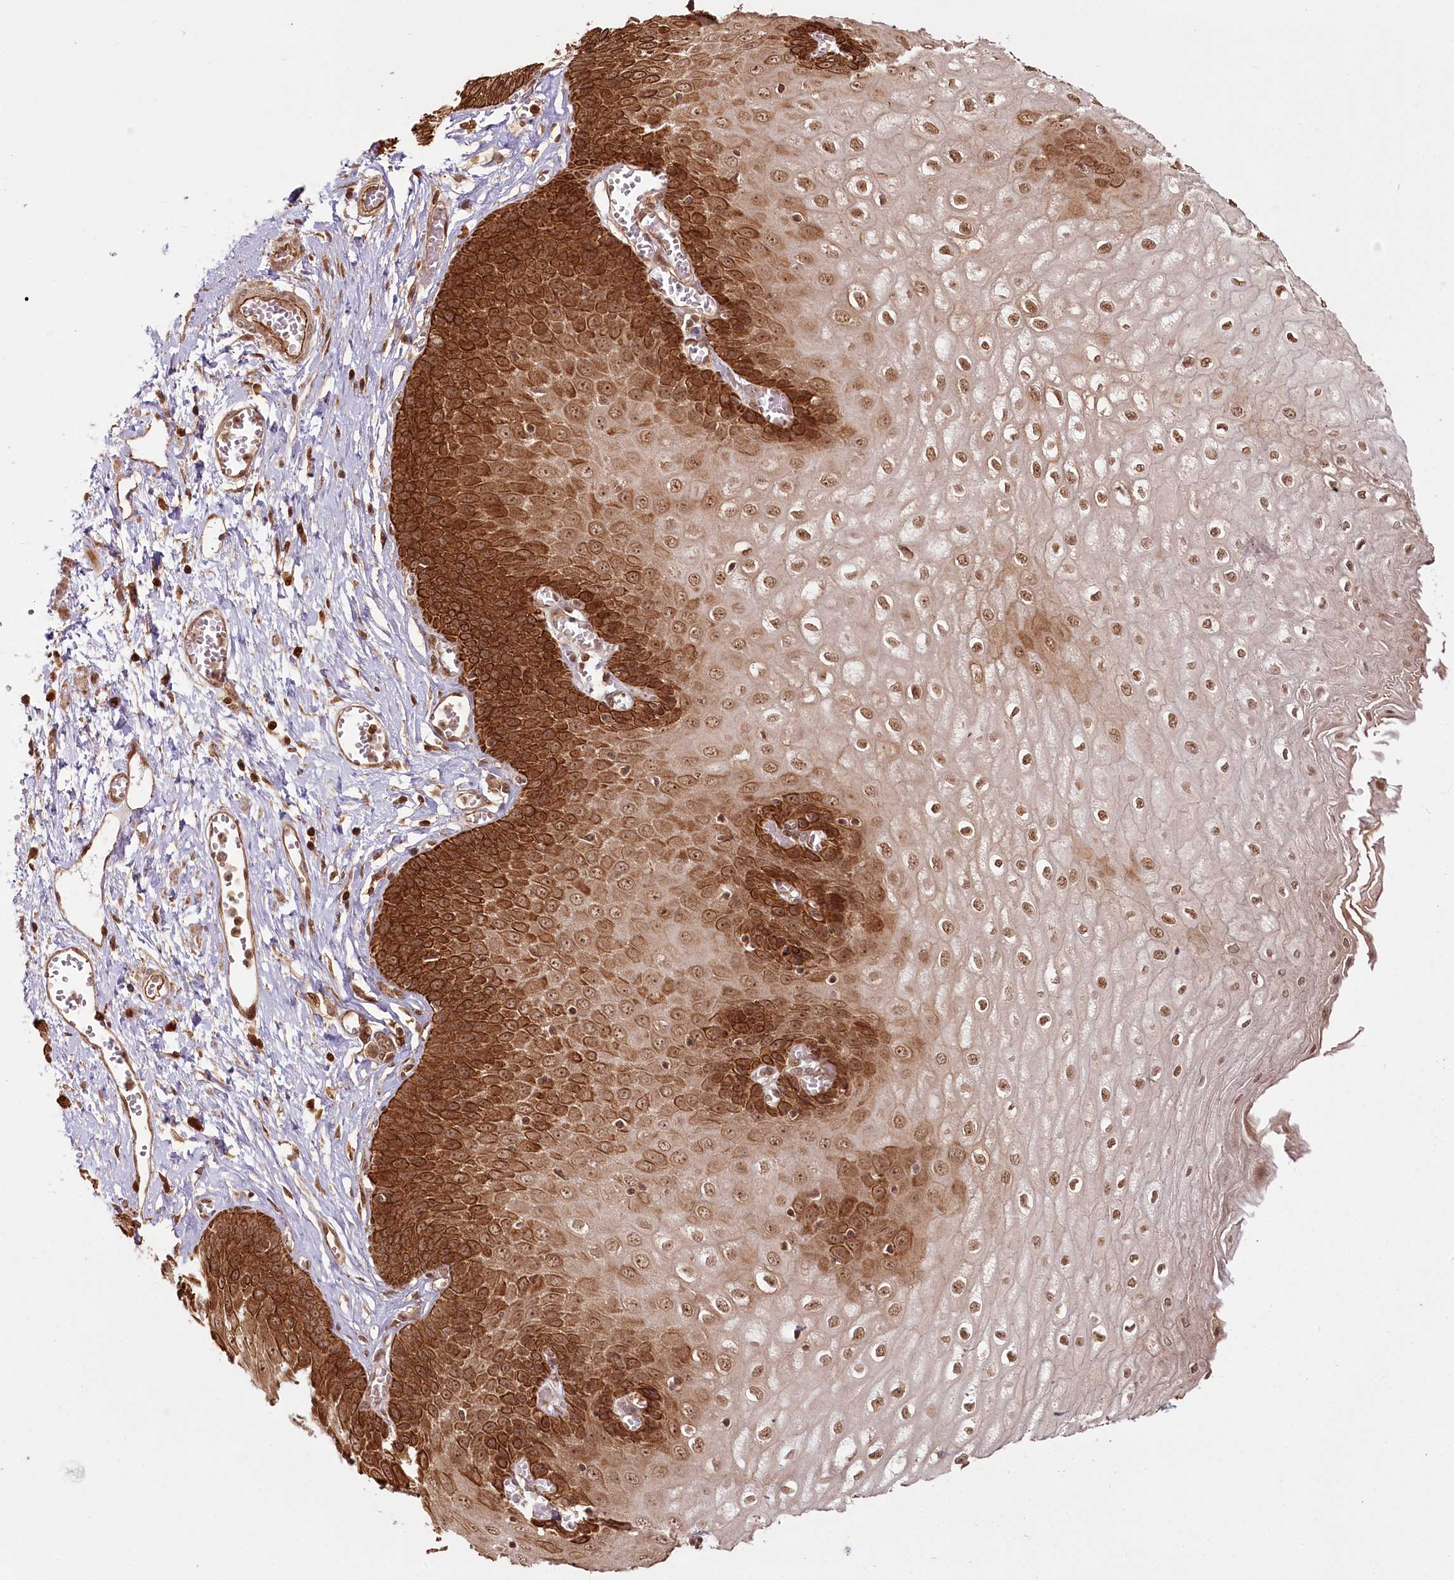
{"staining": {"intensity": "strong", "quantity": ">75%", "location": "cytoplasmic/membranous,nuclear"}, "tissue": "esophagus", "cell_type": "Squamous epithelial cells", "image_type": "normal", "snomed": [{"axis": "morphology", "description": "Normal tissue, NOS"}, {"axis": "topography", "description": "Esophagus"}], "caption": "Squamous epithelial cells reveal high levels of strong cytoplasmic/membranous,nuclear expression in about >75% of cells in unremarkable human esophagus.", "gene": "R3HDM2", "patient": {"sex": "male", "age": 60}}